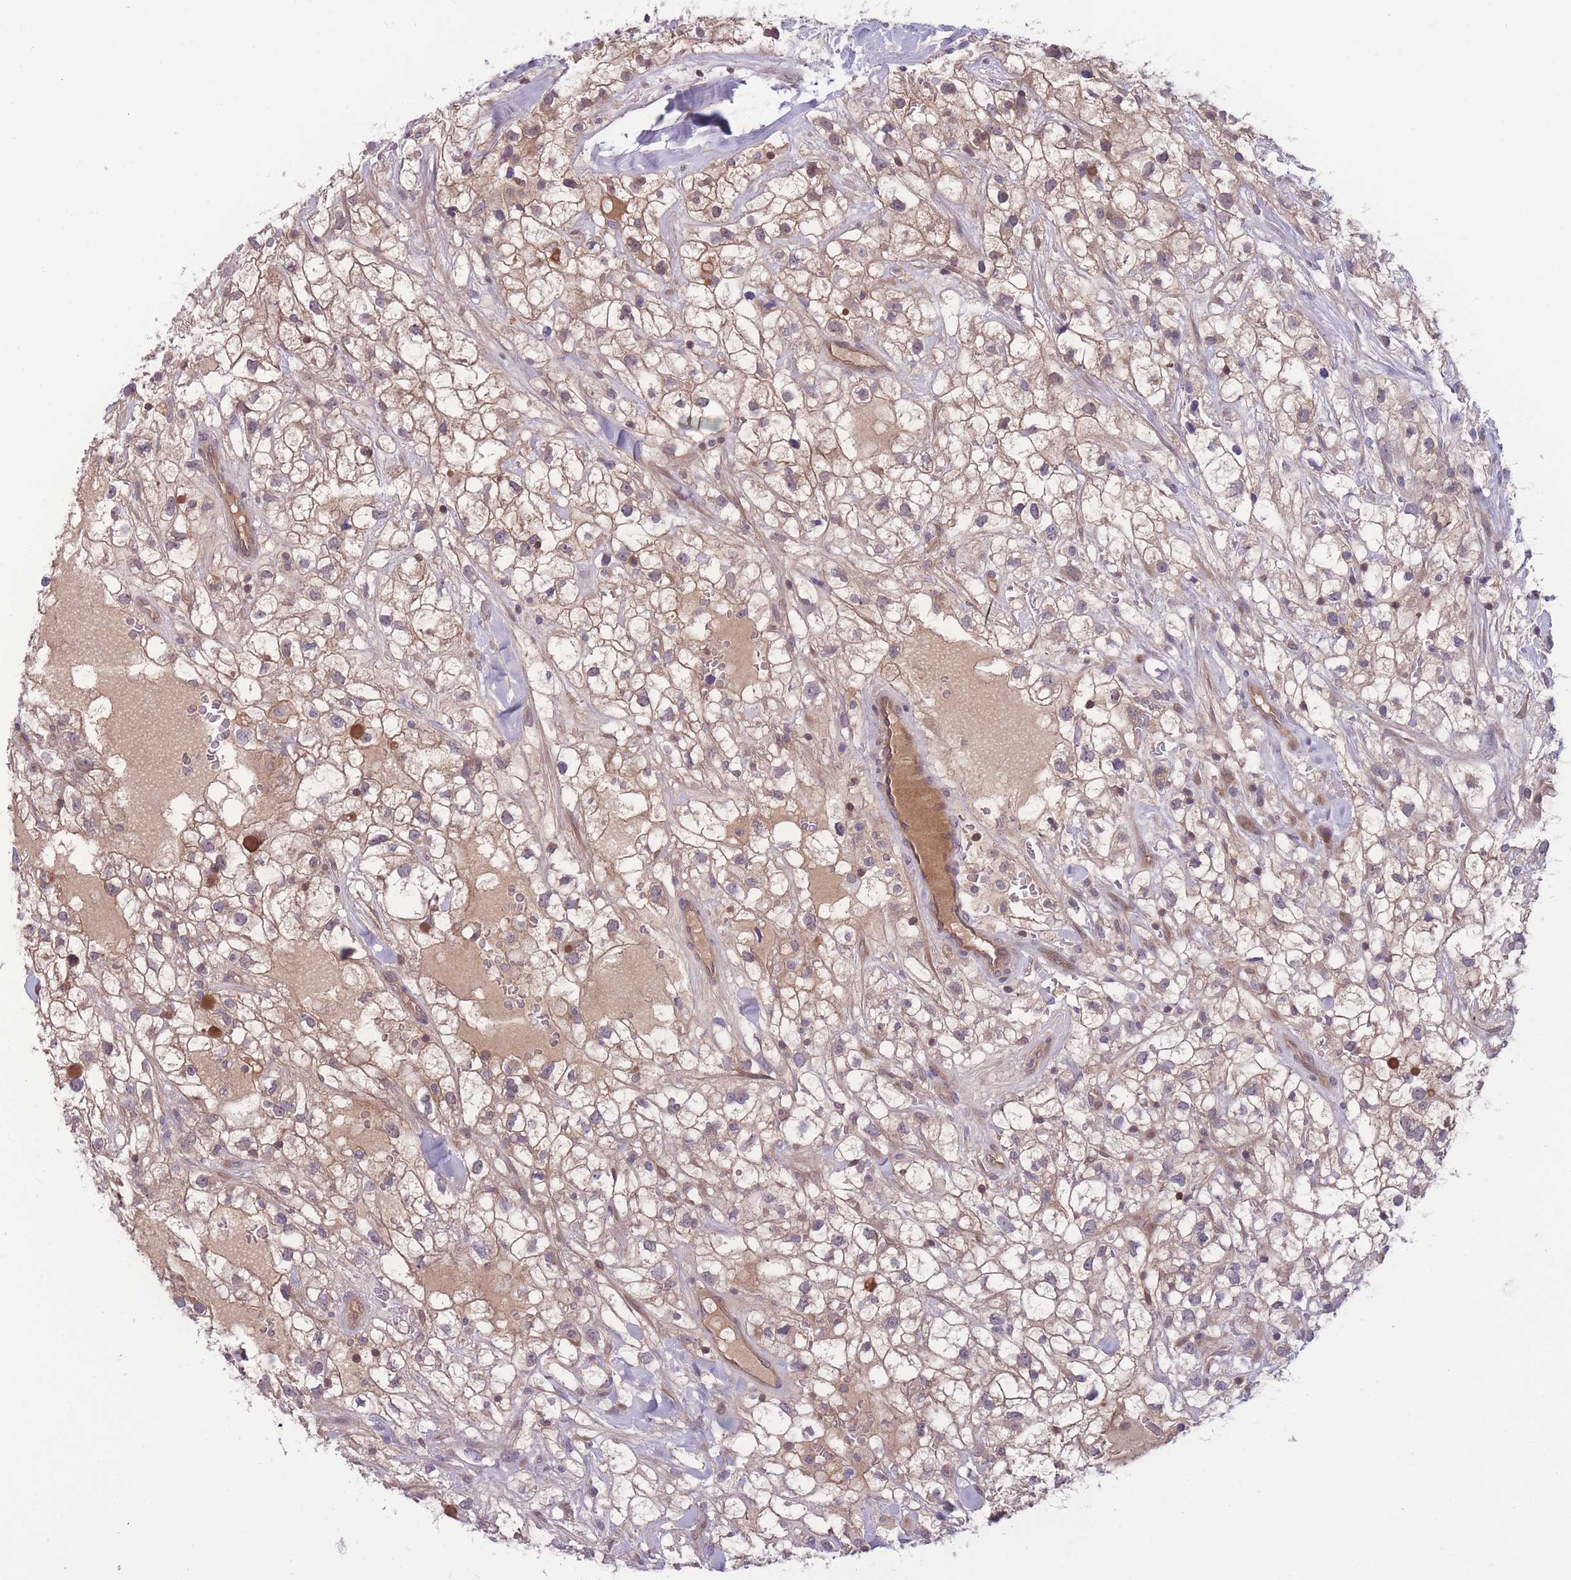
{"staining": {"intensity": "weak", "quantity": ">75%", "location": "cytoplasmic/membranous"}, "tissue": "renal cancer", "cell_type": "Tumor cells", "image_type": "cancer", "snomed": [{"axis": "morphology", "description": "Adenocarcinoma, NOS"}, {"axis": "topography", "description": "Kidney"}], "caption": "Tumor cells show weak cytoplasmic/membranous staining in about >75% of cells in adenocarcinoma (renal). (Stains: DAB (3,3'-diaminobenzidine) in brown, nuclei in blue, Microscopy: brightfield microscopy at high magnification).", "gene": "UBE2N", "patient": {"sex": "male", "age": 59}}